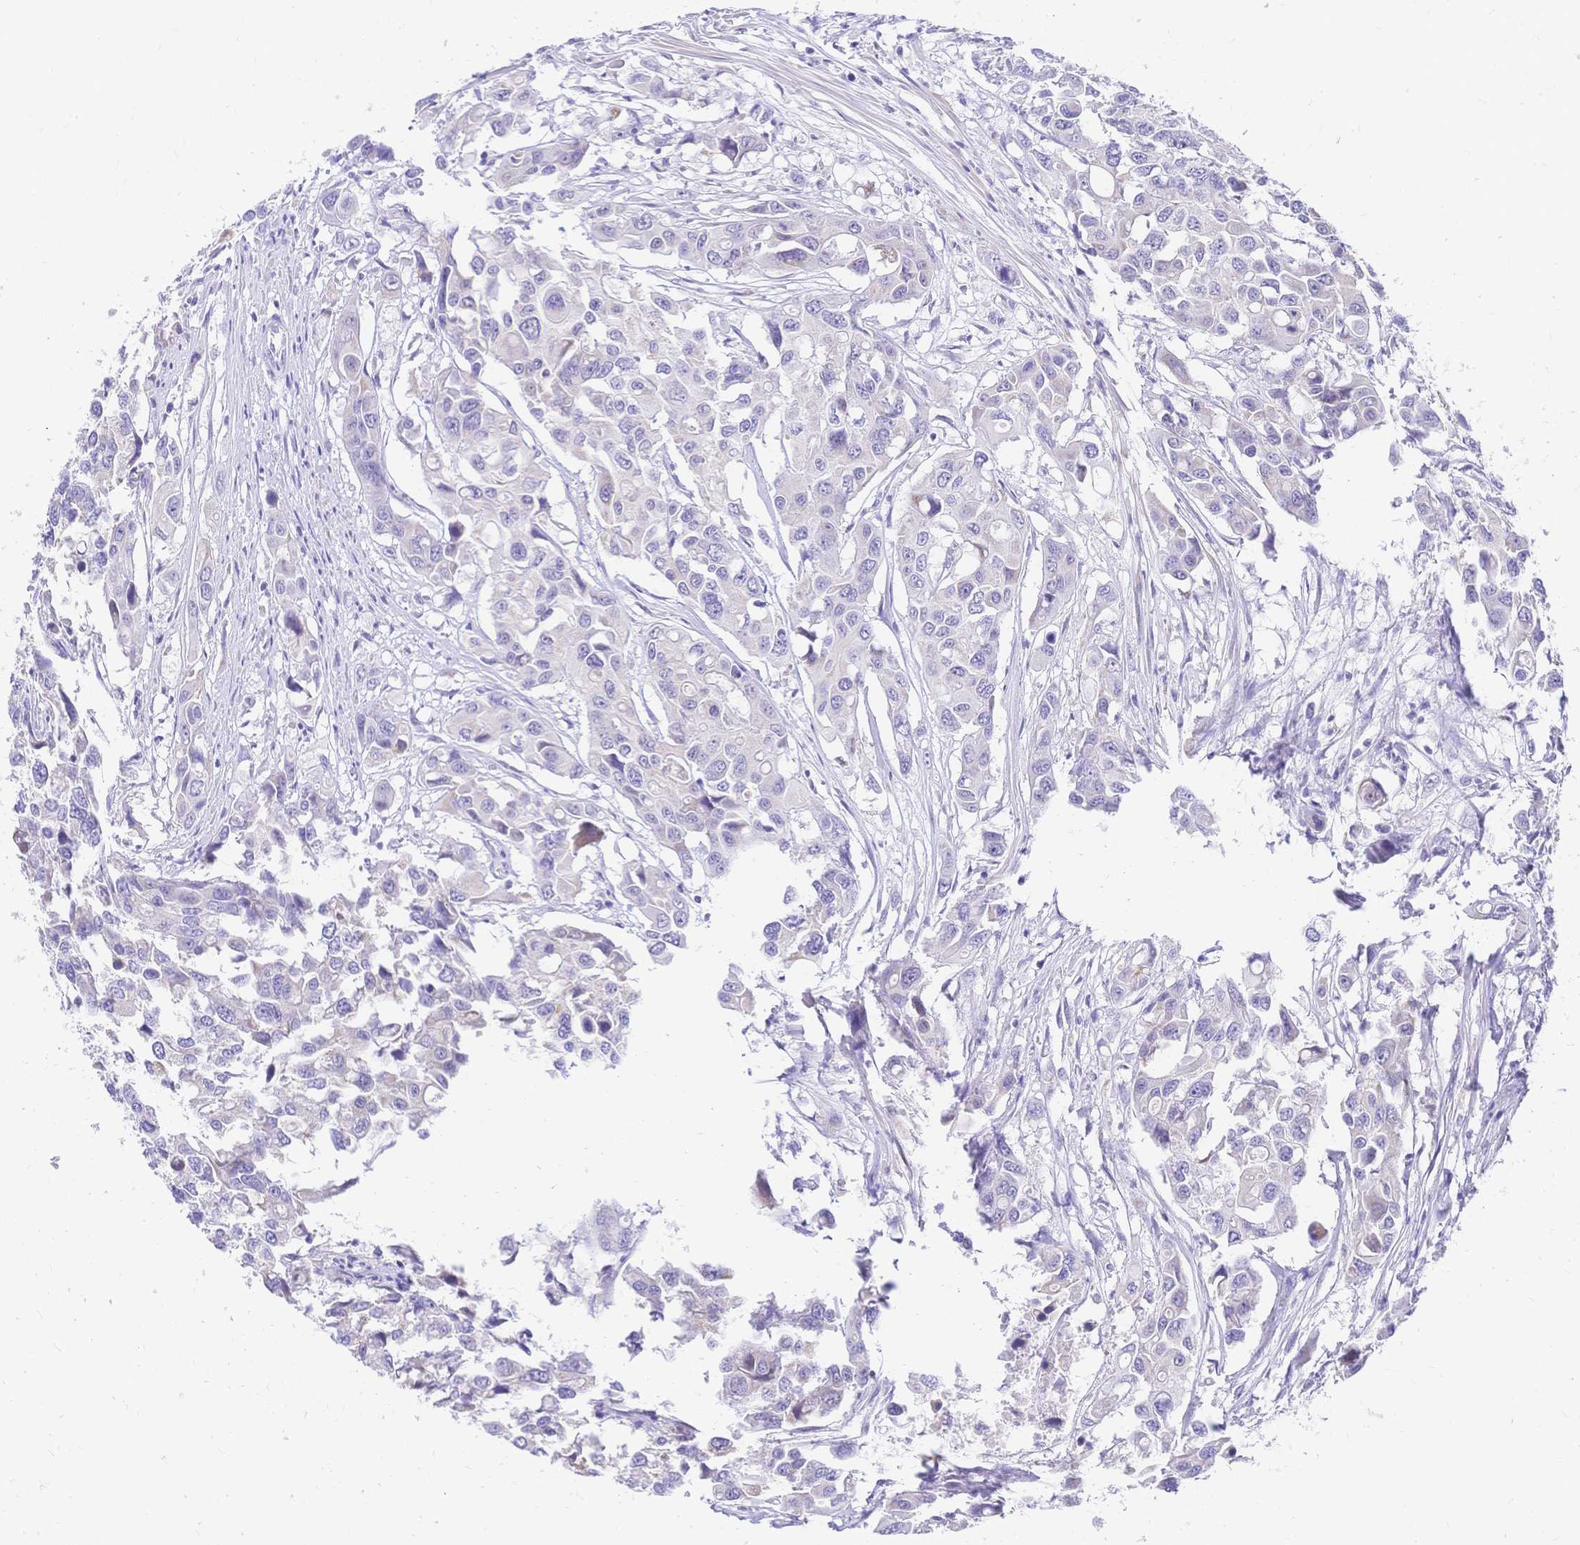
{"staining": {"intensity": "negative", "quantity": "none", "location": "none"}, "tissue": "colorectal cancer", "cell_type": "Tumor cells", "image_type": "cancer", "snomed": [{"axis": "morphology", "description": "Adenocarcinoma, NOS"}, {"axis": "topography", "description": "Colon"}], "caption": "DAB (3,3'-diaminobenzidine) immunohistochemical staining of colorectal cancer (adenocarcinoma) displays no significant staining in tumor cells.", "gene": "CLEC18B", "patient": {"sex": "male", "age": 77}}